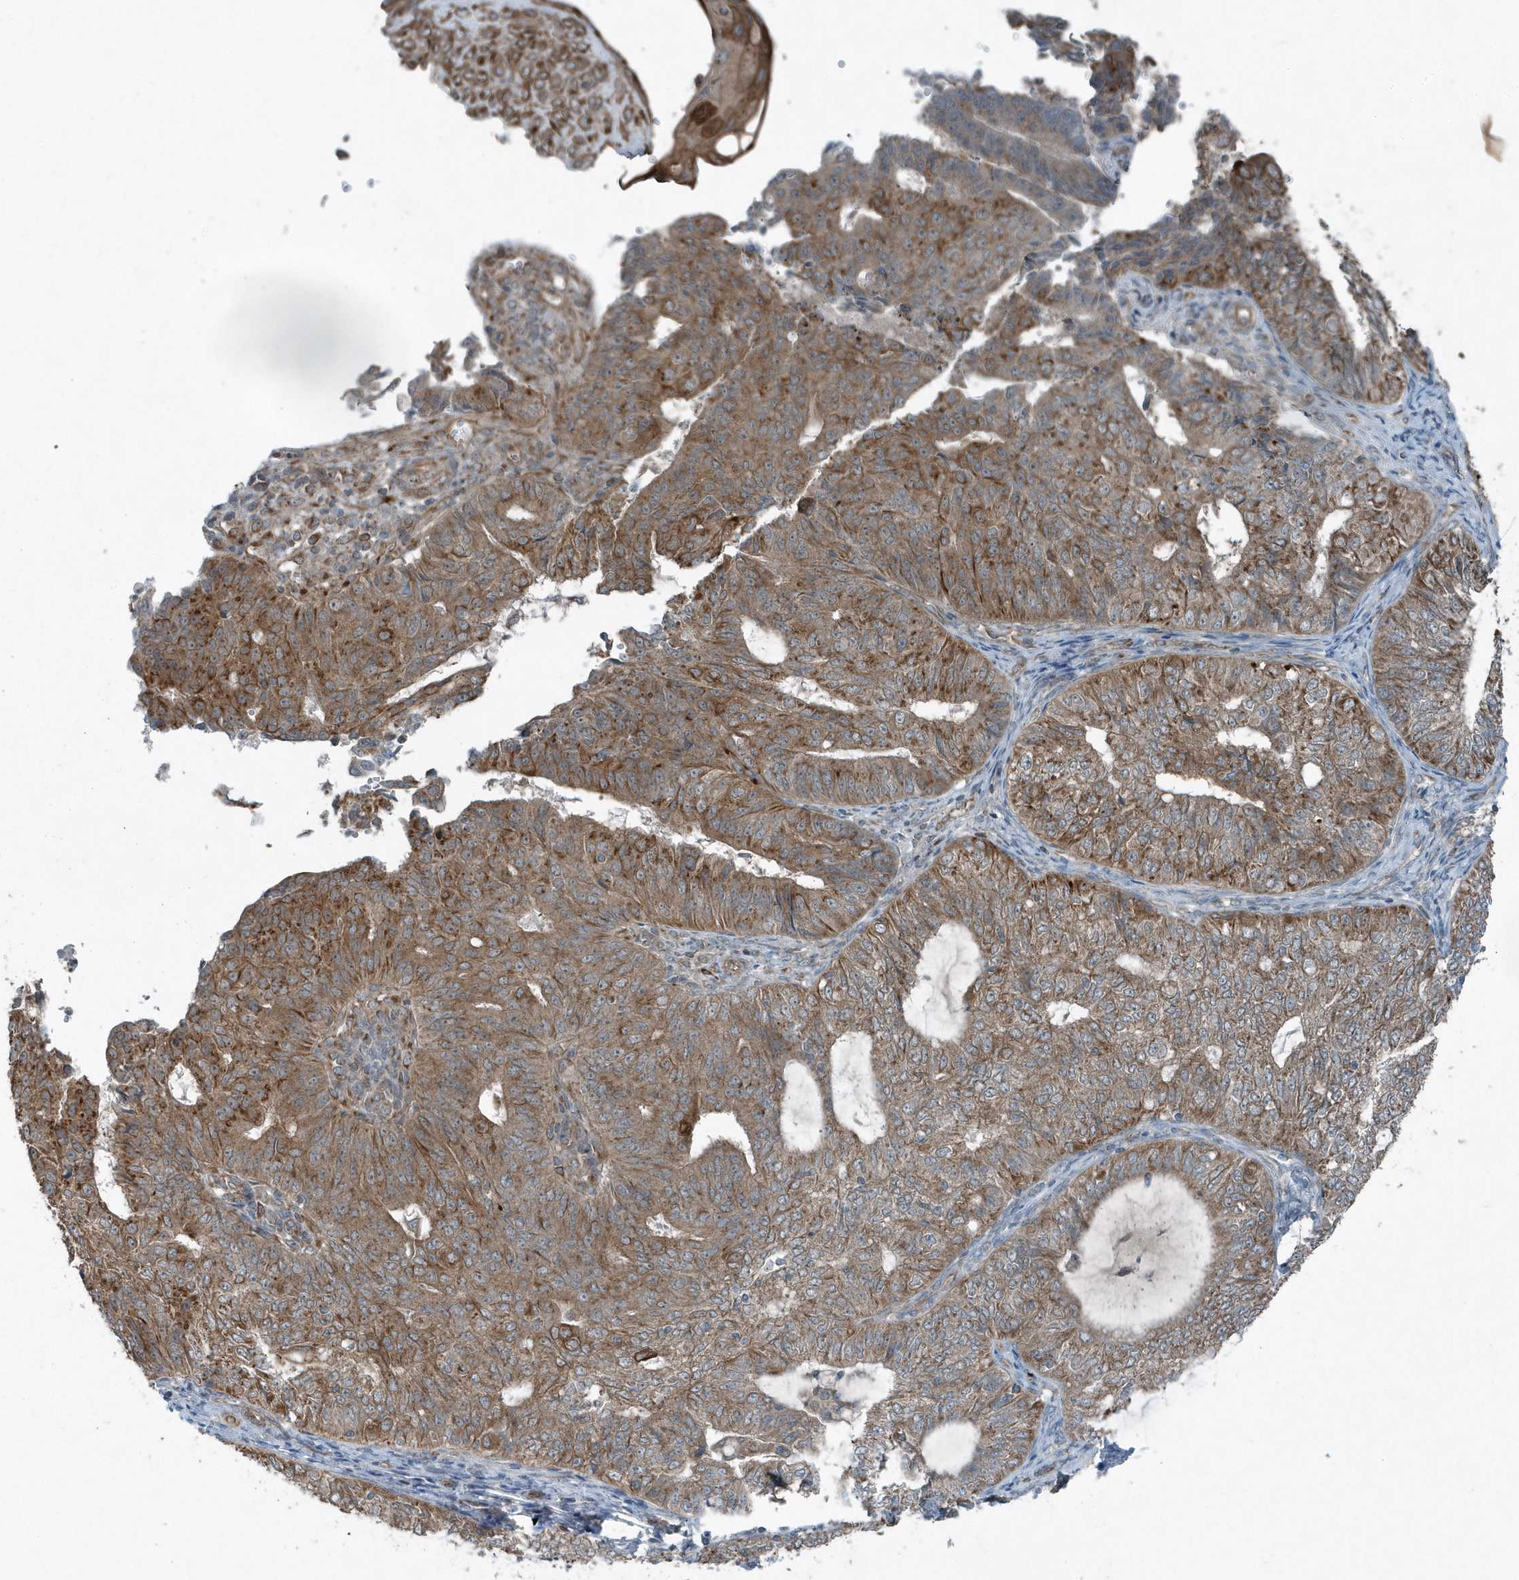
{"staining": {"intensity": "moderate", "quantity": ">75%", "location": "cytoplasmic/membranous"}, "tissue": "endometrial cancer", "cell_type": "Tumor cells", "image_type": "cancer", "snomed": [{"axis": "morphology", "description": "Adenocarcinoma, NOS"}, {"axis": "topography", "description": "Endometrium"}], "caption": "Human endometrial adenocarcinoma stained for a protein (brown) shows moderate cytoplasmic/membranous positive expression in about >75% of tumor cells.", "gene": "GCC2", "patient": {"sex": "female", "age": 32}}